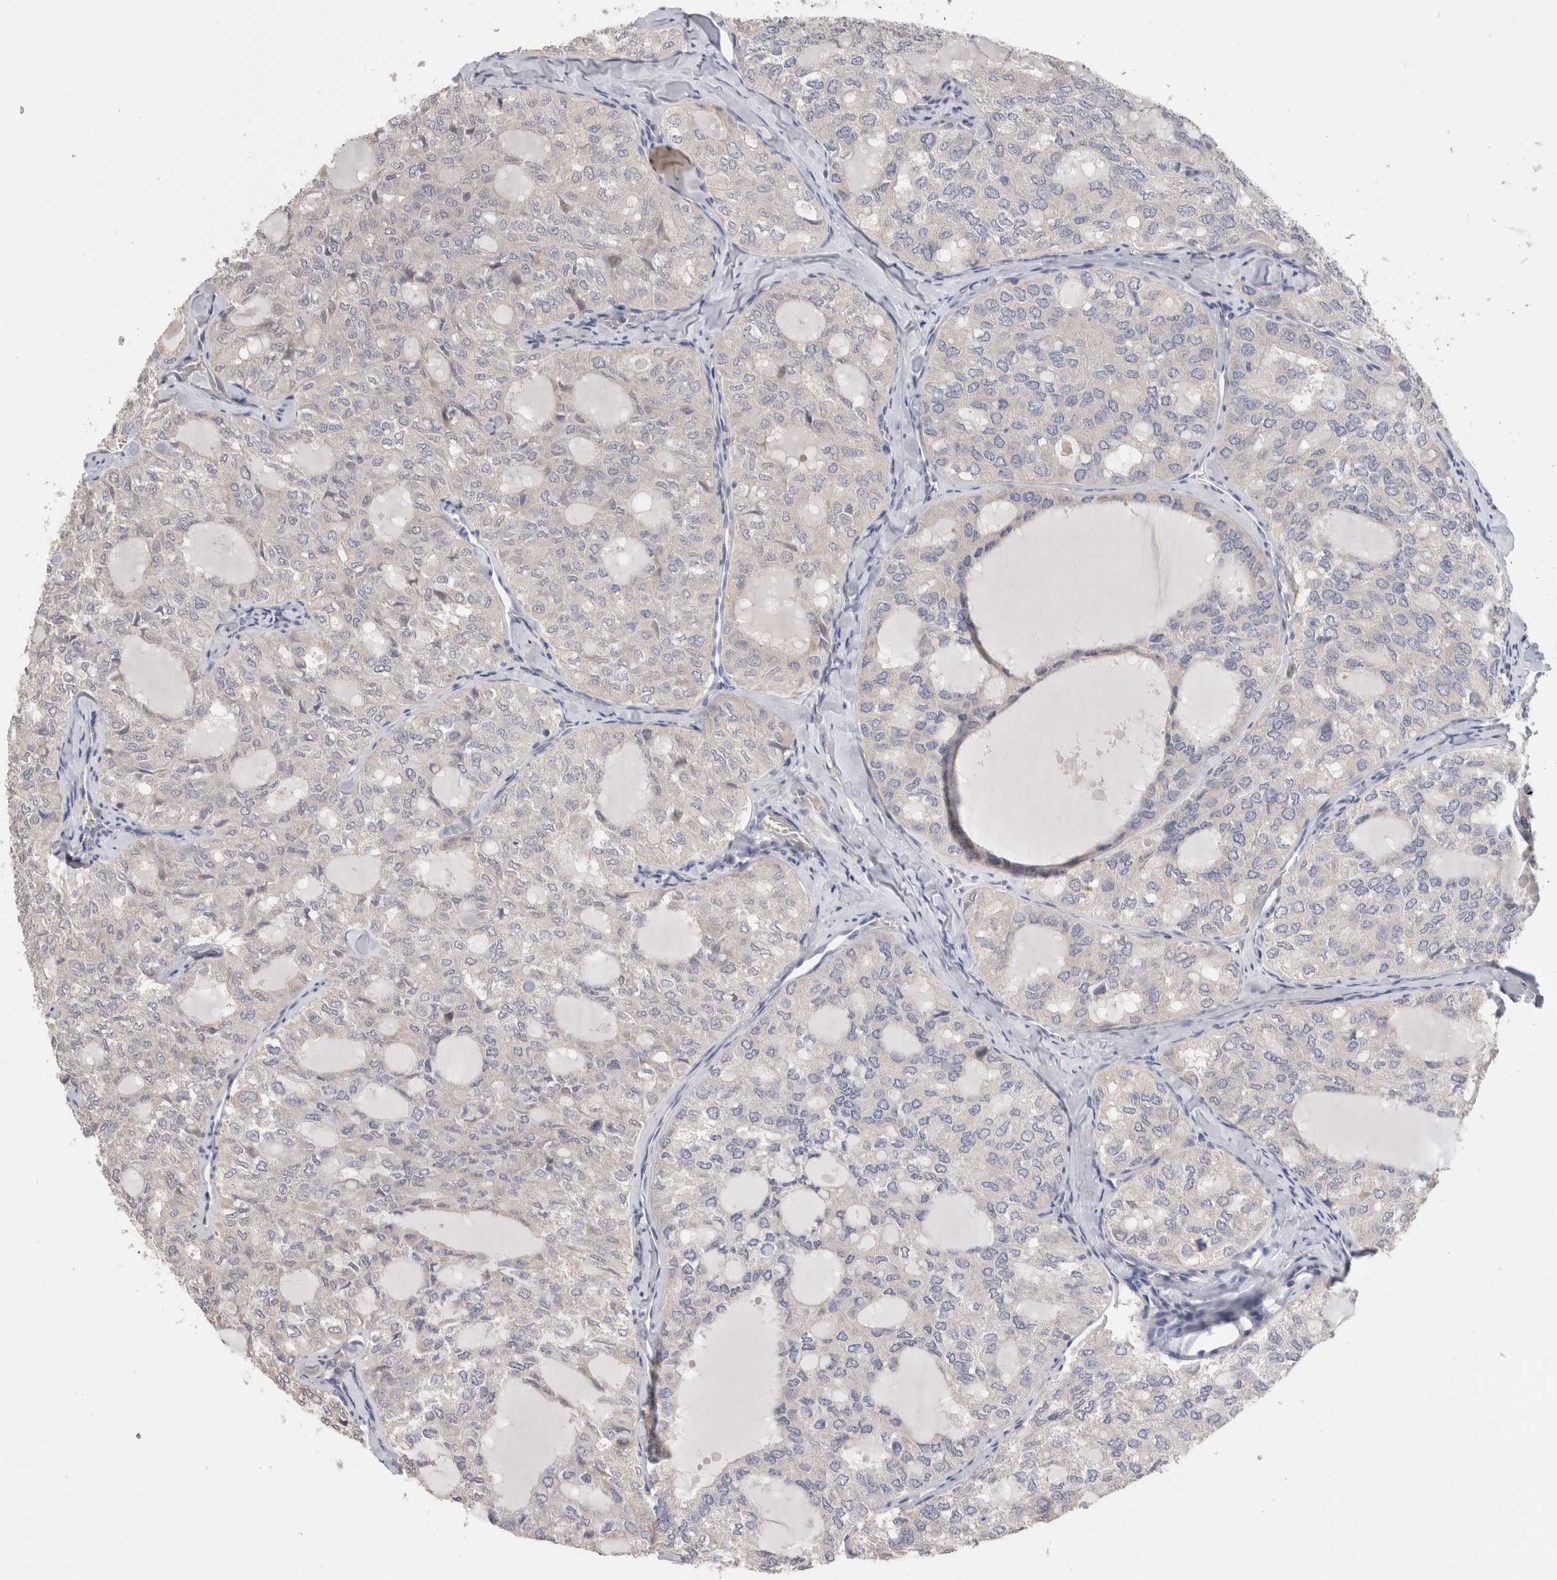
{"staining": {"intensity": "negative", "quantity": "none", "location": "none"}, "tissue": "thyroid cancer", "cell_type": "Tumor cells", "image_type": "cancer", "snomed": [{"axis": "morphology", "description": "Follicular adenoma carcinoma, NOS"}, {"axis": "topography", "description": "Thyroid gland"}], "caption": "The micrograph reveals no significant positivity in tumor cells of follicular adenoma carcinoma (thyroid).", "gene": "CRYBG1", "patient": {"sex": "male", "age": 75}}